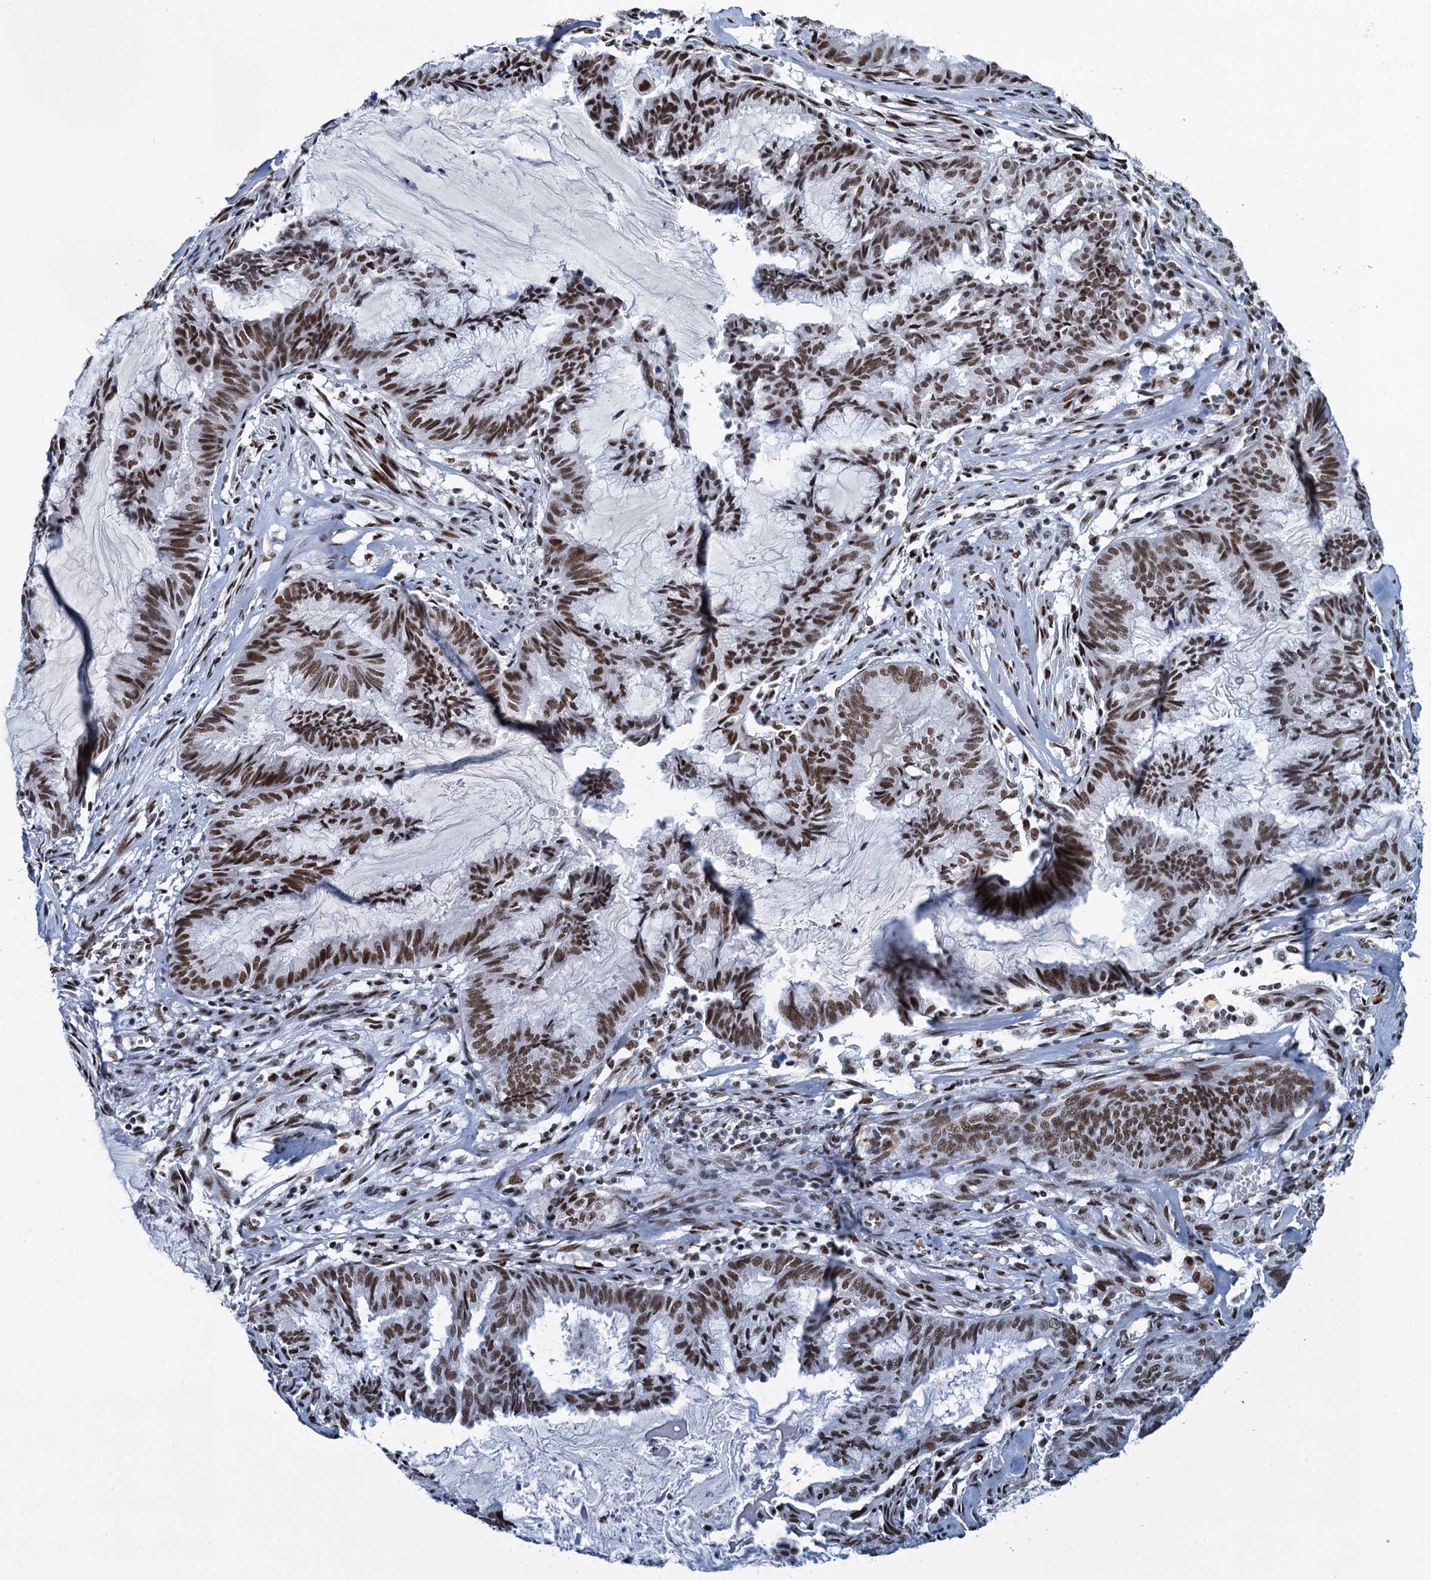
{"staining": {"intensity": "moderate", "quantity": ">75%", "location": "nuclear"}, "tissue": "endometrial cancer", "cell_type": "Tumor cells", "image_type": "cancer", "snomed": [{"axis": "morphology", "description": "Adenocarcinoma, NOS"}, {"axis": "topography", "description": "Endometrium"}], "caption": "A photomicrograph of human endometrial cancer (adenocarcinoma) stained for a protein reveals moderate nuclear brown staining in tumor cells. The protein of interest is stained brown, and the nuclei are stained in blue (DAB (3,3'-diaminobenzidine) IHC with brightfield microscopy, high magnification).", "gene": "HNRNPUL2", "patient": {"sex": "female", "age": 86}}